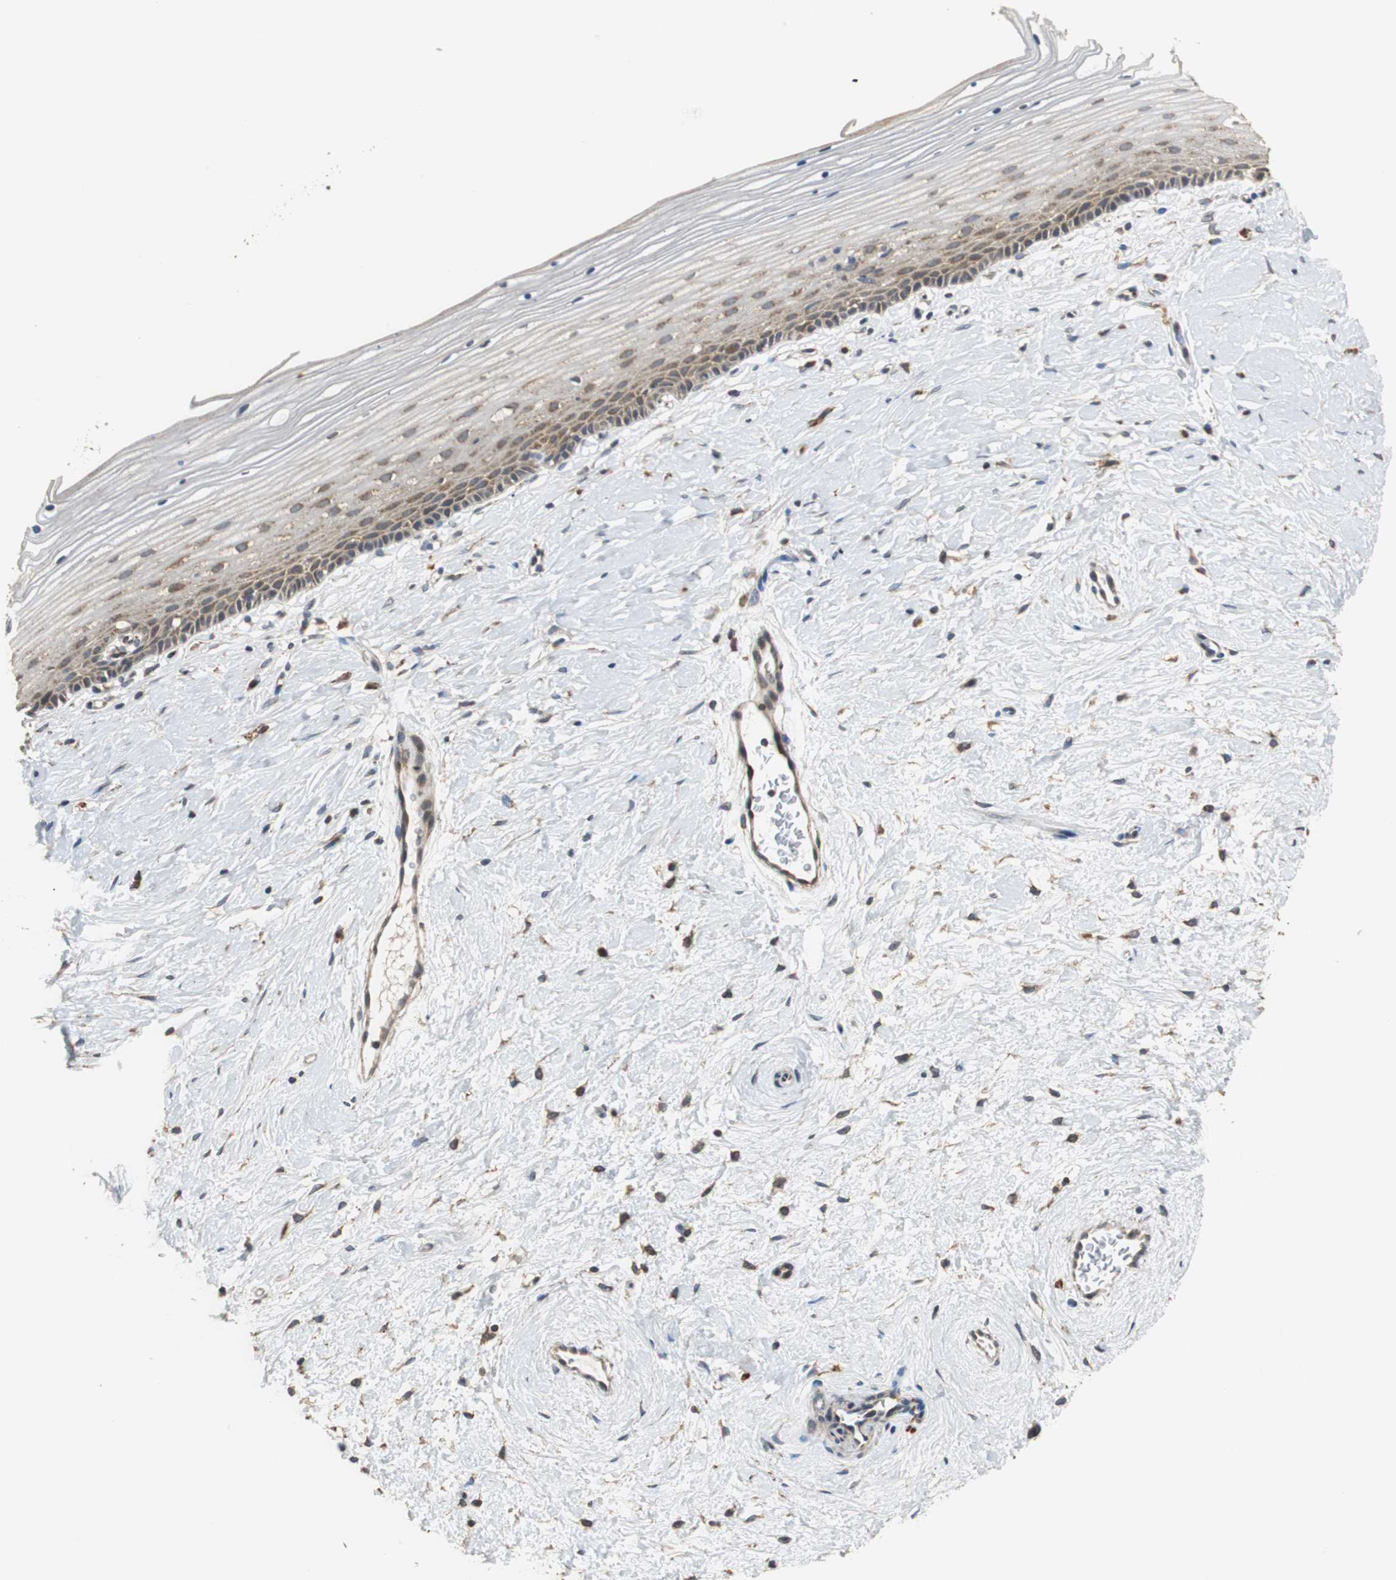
{"staining": {"intensity": "moderate", "quantity": ">75%", "location": "cytoplasmic/membranous"}, "tissue": "cervix", "cell_type": "Glandular cells", "image_type": "normal", "snomed": [{"axis": "morphology", "description": "Normal tissue, NOS"}, {"axis": "topography", "description": "Cervix"}], "caption": "This image exhibits immunohistochemistry staining of benign cervix, with medium moderate cytoplasmic/membranous staining in about >75% of glandular cells.", "gene": "HMGCL", "patient": {"sex": "female", "age": 39}}